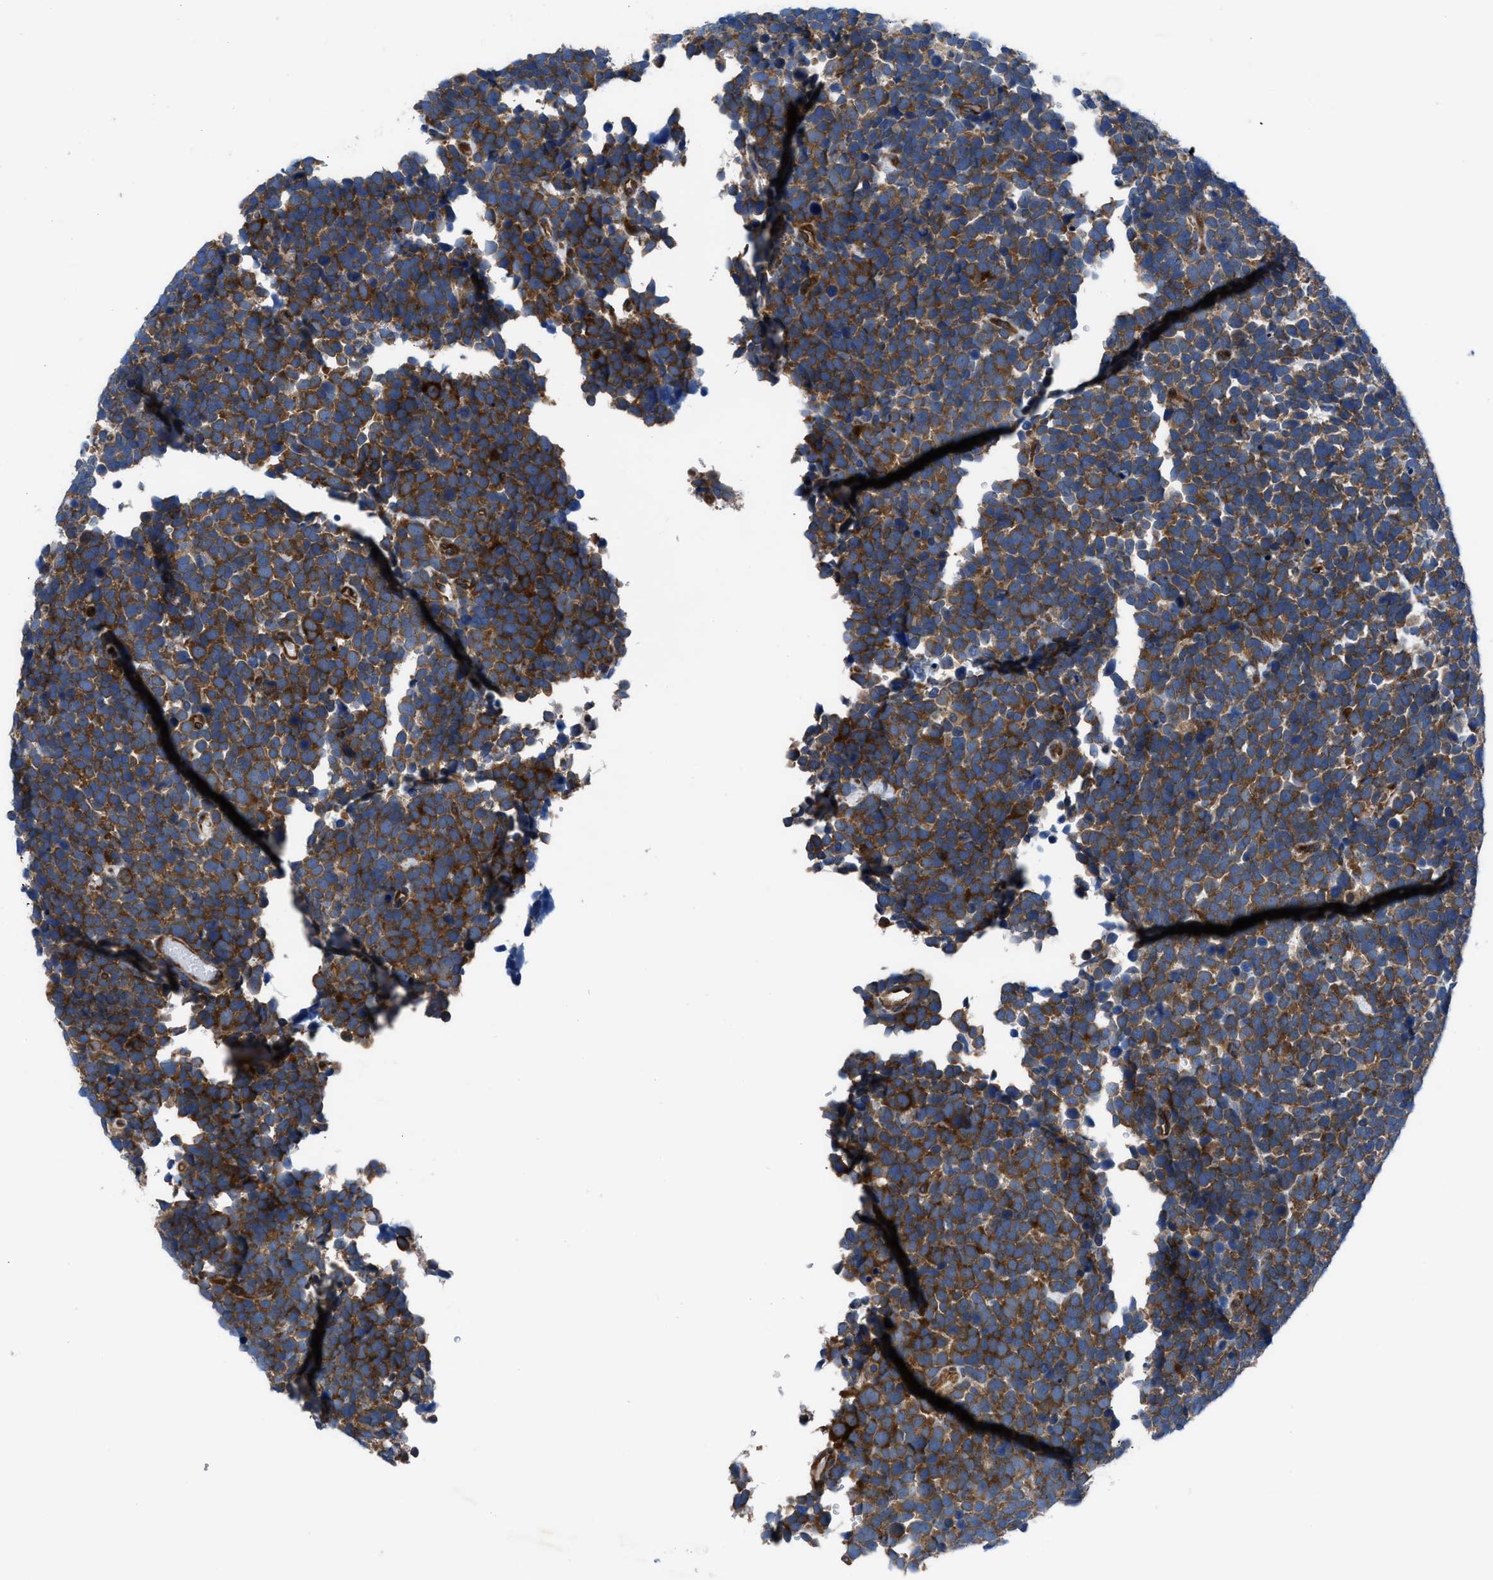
{"staining": {"intensity": "strong", "quantity": ">75%", "location": "cytoplasmic/membranous"}, "tissue": "urothelial cancer", "cell_type": "Tumor cells", "image_type": "cancer", "snomed": [{"axis": "morphology", "description": "Urothelial carcinoma, High grade"}, {"axis": "topography", "description": "Urinary bladder"}], "caption": "Strong cytoplasmic/membranous protein positivity is appreciated in approximately >75% of tumor cells in high-grade urothelial carcinoma.", "gene": "TRIP4", "patient": {"sex": "female", "age": 82}}